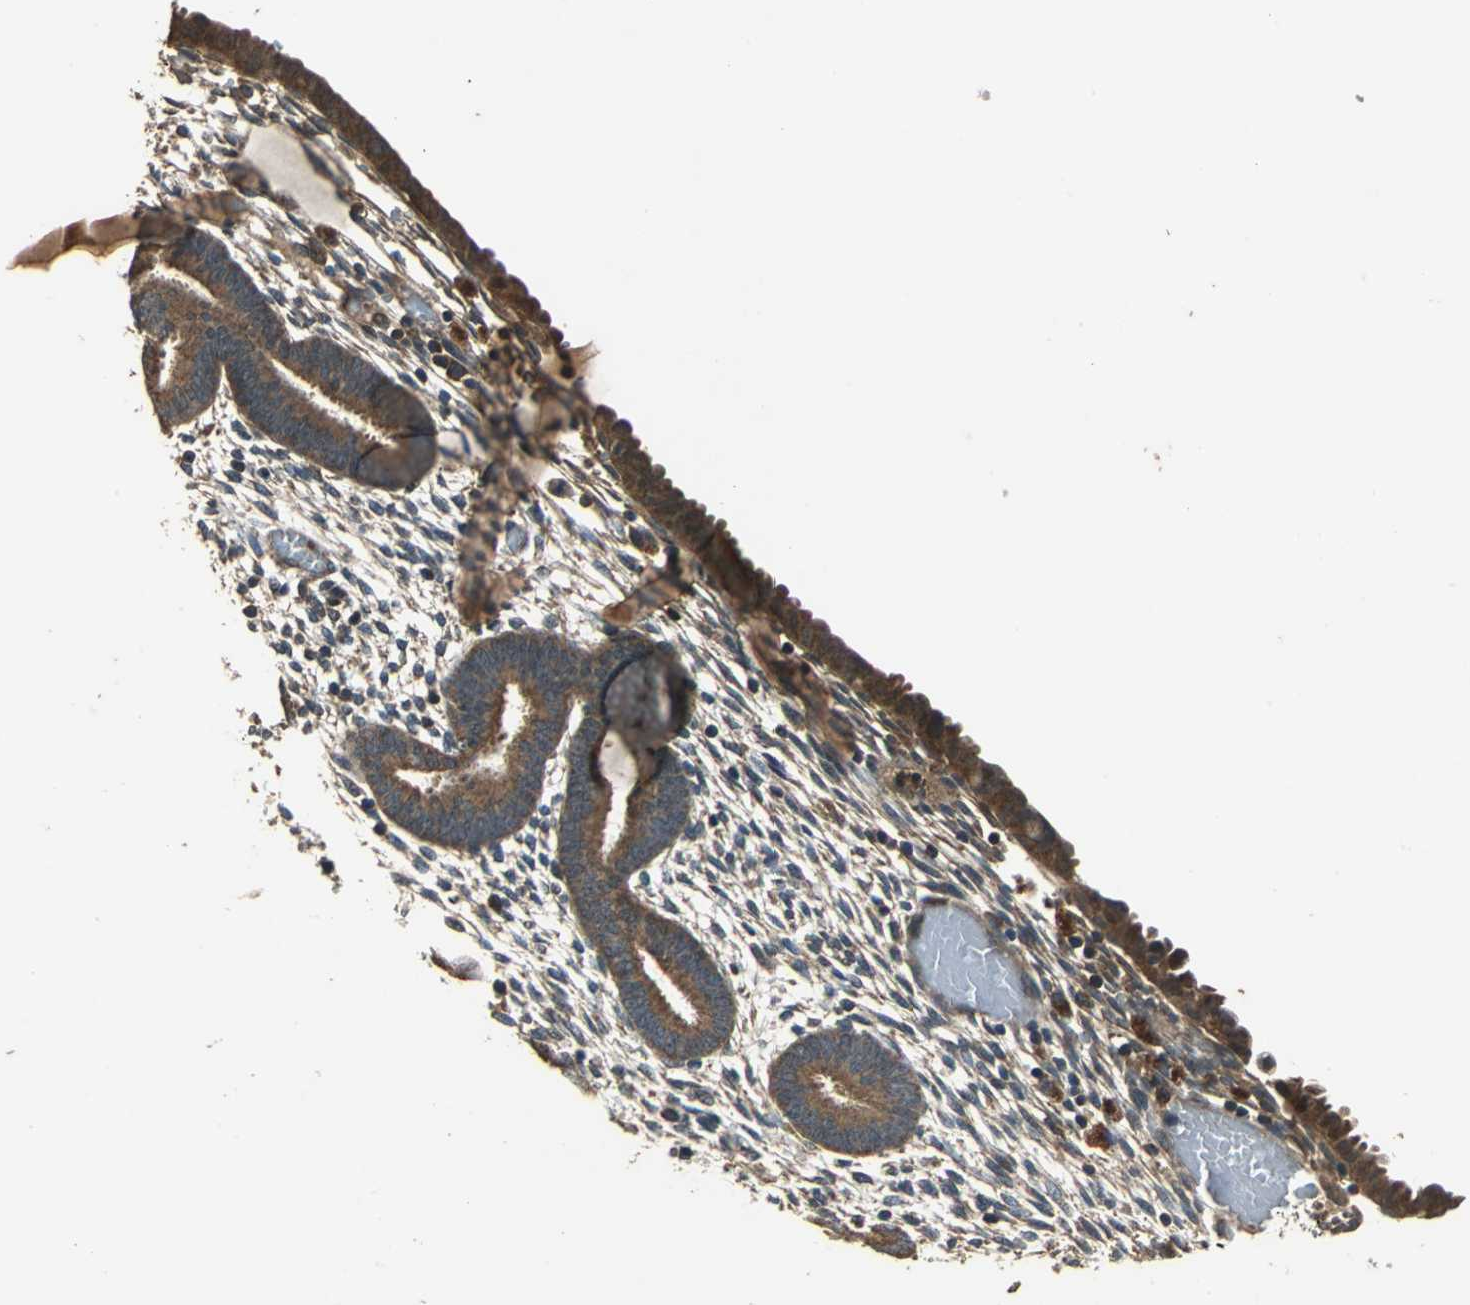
{"staining": {"intensity": "moderate", "quantity": "25%-75%", "location": "cytoplasmic/membranous"}, "tissue": "endometrium", "cell_type": "Cells in endometrial stroma", "image_type": "normal", "snomed": [{"axis": "morphology", "description": "Normal tissue, NOS"}, {"axis": "topography", "description": "Endometrium"}], "caption": "Immunohistochemical staining of benign endometrium shows medium levels of moderate cytoplasmic/membranous staining in approximately 25%-75% of cells in endometrial stroma.", "gene": "ZNF608", "patient": {"sex": "female", "age": 57}}